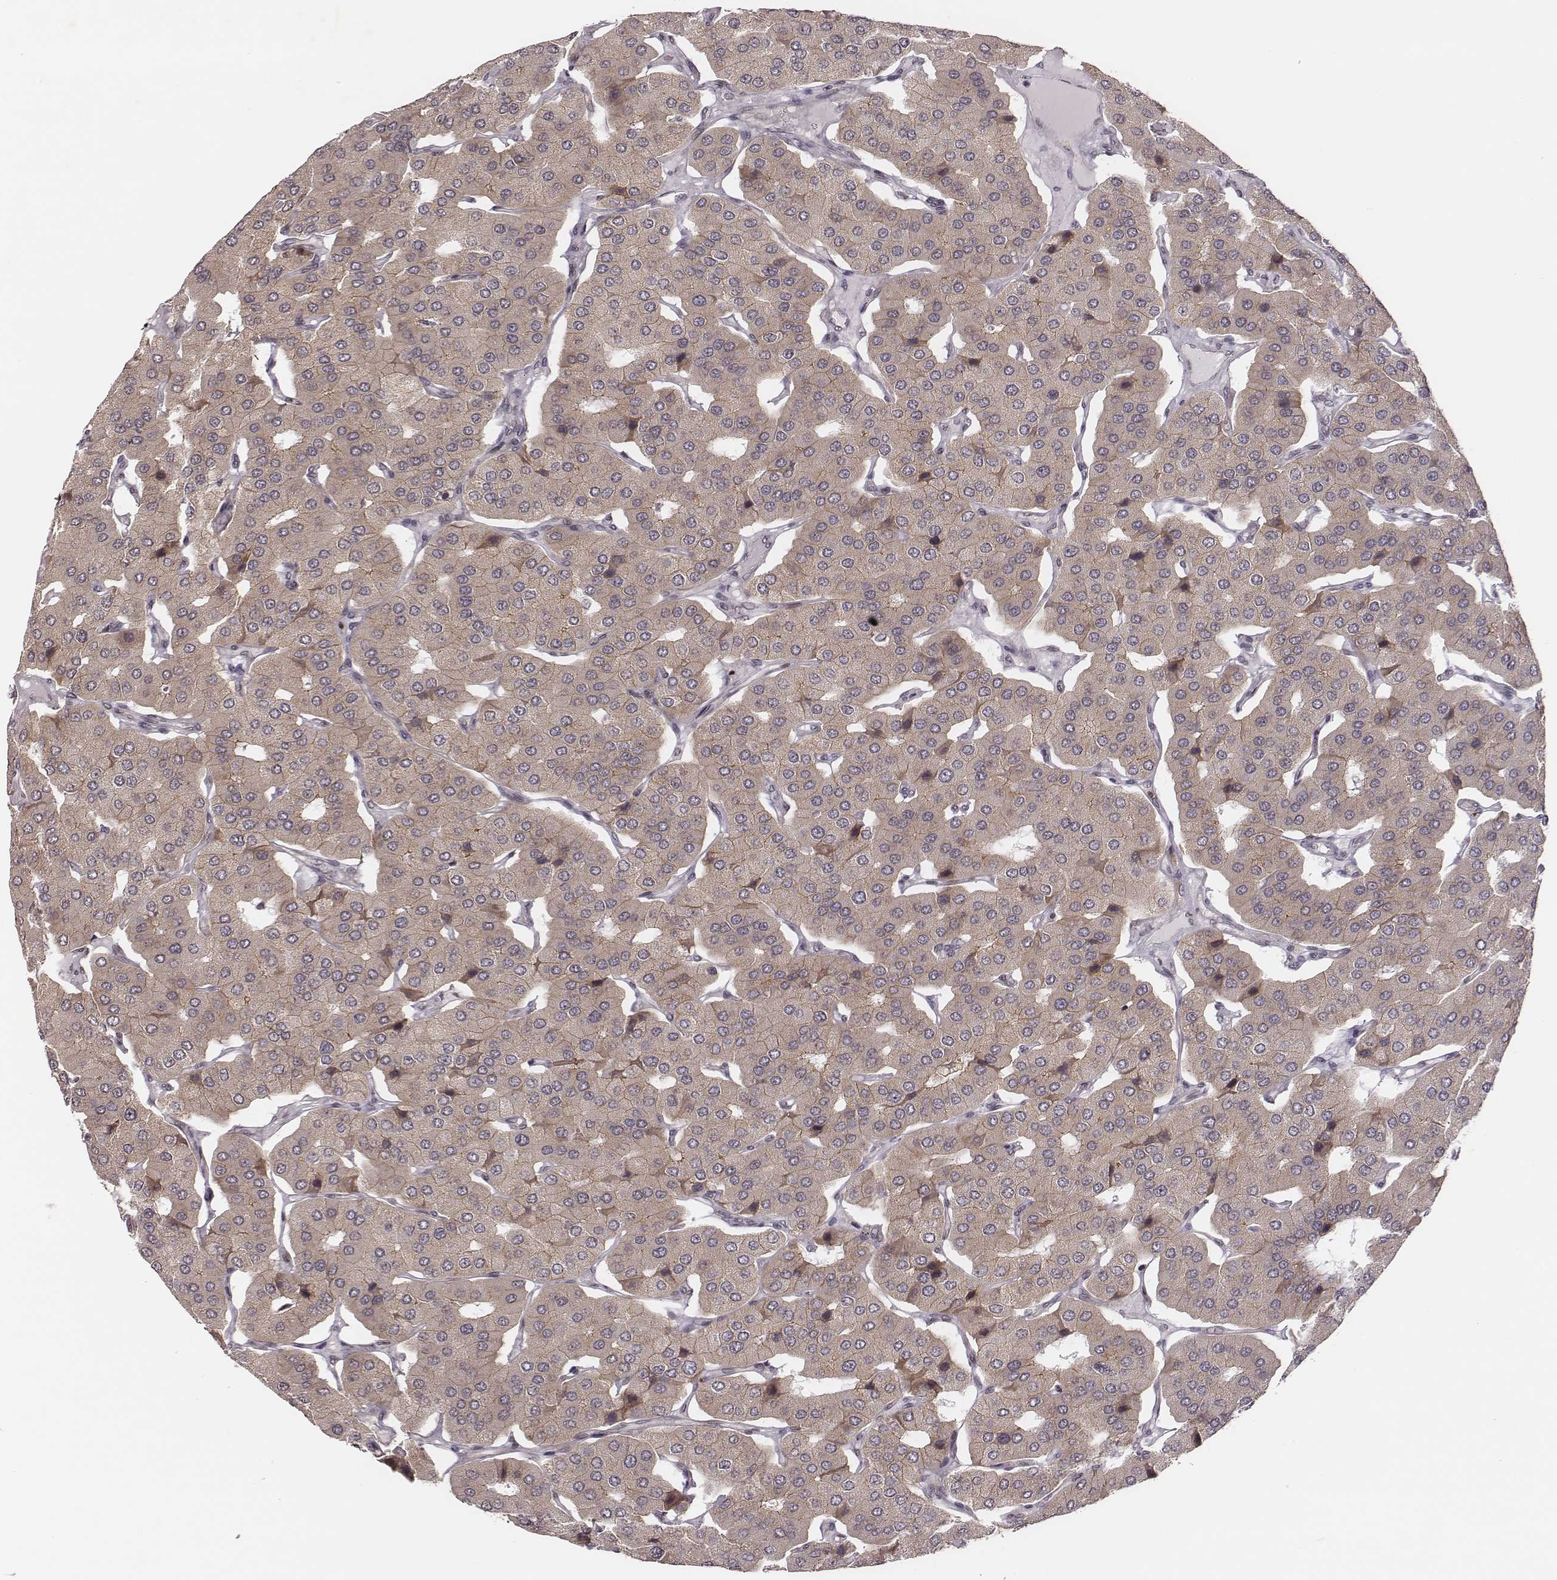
{"staining": {"intensity": "weak", "quantity": "25%-75%", "location": "cytoplasmic/membranous"}, "tissue": "parathyroid gland", "cell_type": "Glandular cells", "image_type": "normal", "snomed": [{"axis": "morphology", "description": "Normal tissue, NOS"}, {"axis": "morphology", "description": "Adenoma, NOS"}, {"axis": "topography", "description": "Parathyroid gland"}], "caption": "IHC photomicrograph of unremarkable parathyroid gland: human parathyroid gland stained using IHC displays low levels of weak protein expression localized specifically in the cytoplasmic/membranous of glandular cells, appearing as a cytoplasmic/membranous brown color.", "gene": "WDR59", "patient": {"sex": "female", "age": 86}}